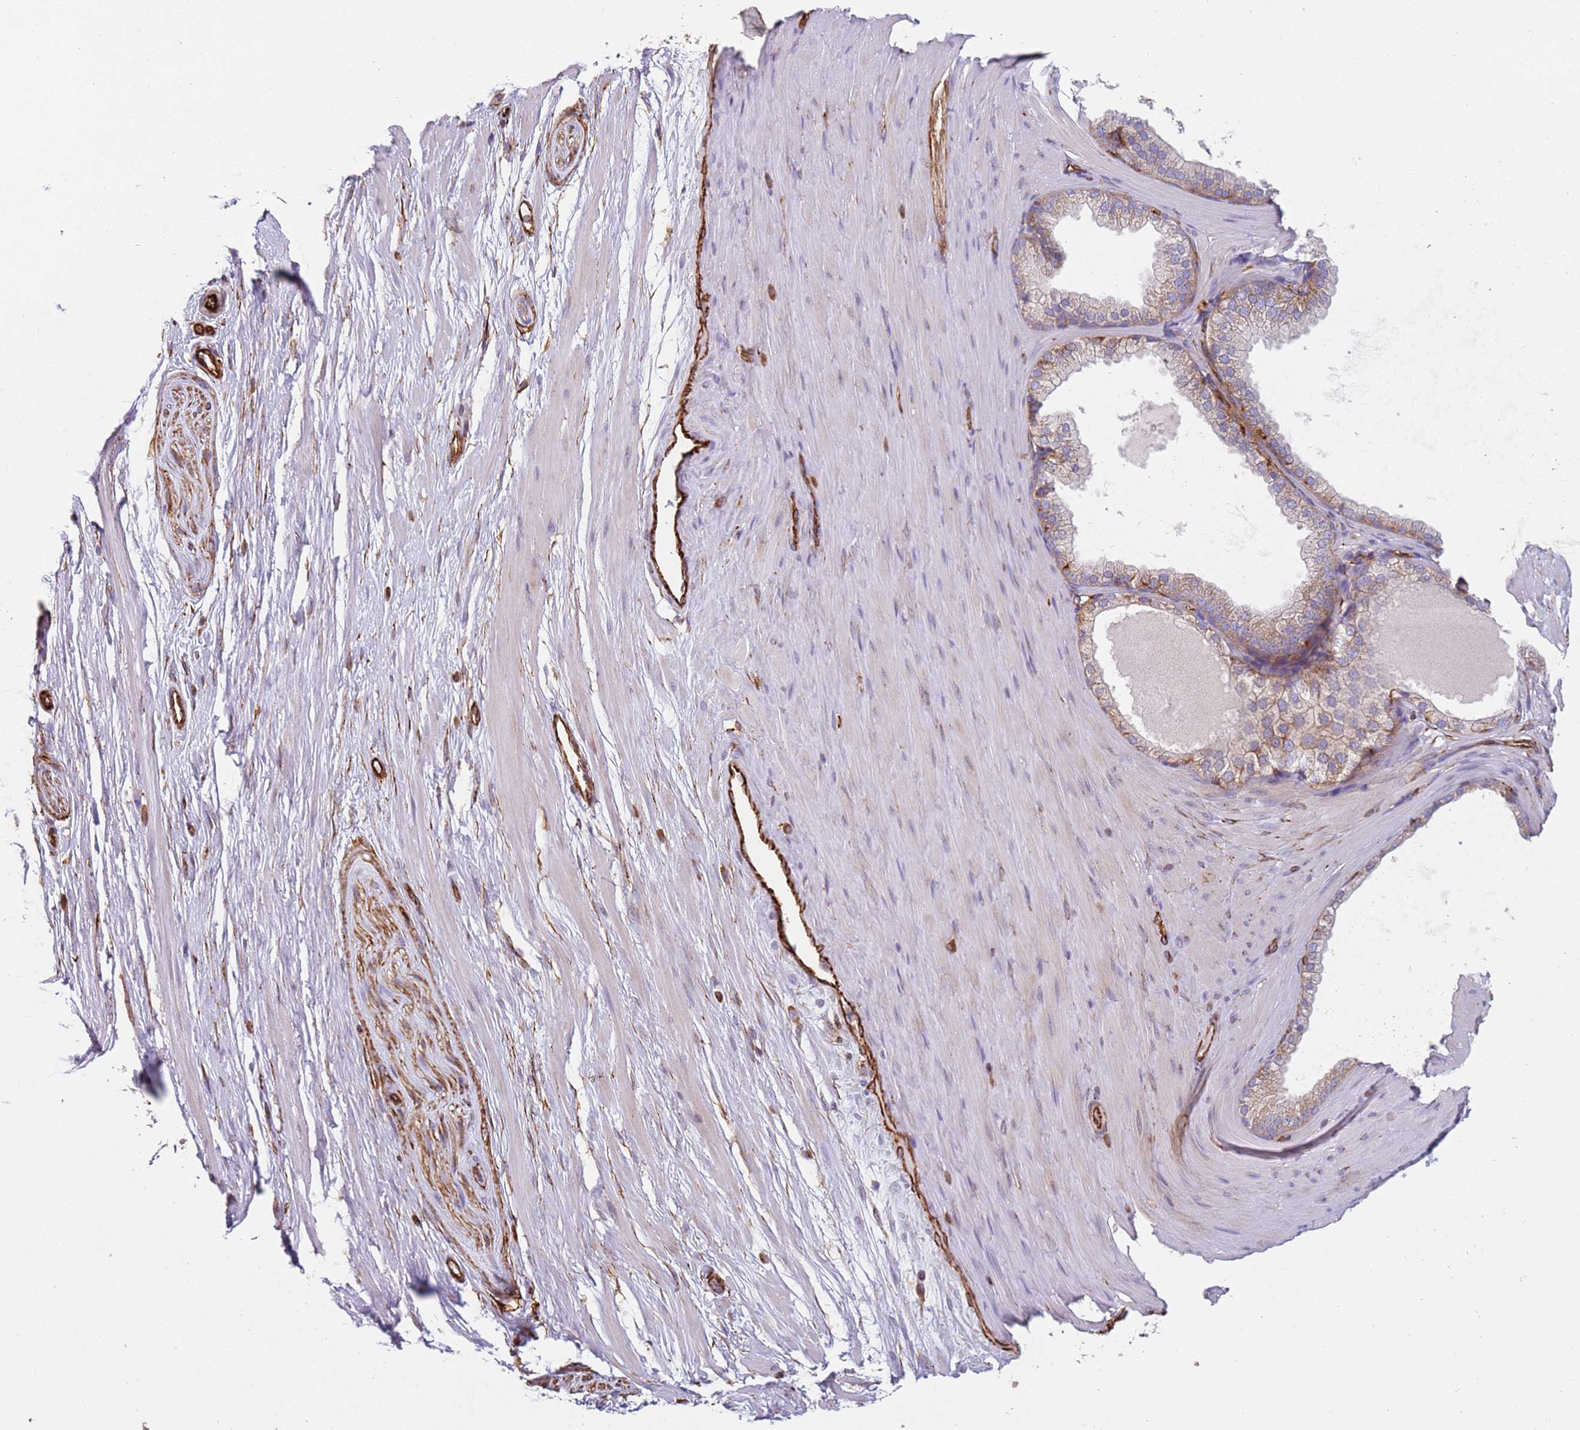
{"staining": {"intensity": "strong", "quantity": "25%-75%", "location": "cytoplasmic/membranous"}, "tissue": "adipose tissue", "cell_type": "Adipocytes", "image_type": "normal", "snomed": [{"axis": "morphology", "description": "Normal tissue, NOS"}, {"axis": "morphology", "description": "Adenocarcinoma, Low grade"}, {"axis": "topography", "description": "Prostate"}, {"axis": "topography", "description": "Peripheral nerve tissue"}], "caption": "Protein staining by IHC reveals strong cytoplasmic/membranous expression in approximately 25%-75% of adipocytes in unremarkable adipose tissue. Nuclei are stained in blue.", "gene": "SNAPIN", "patient": {"sex": "male", "age": 63}}